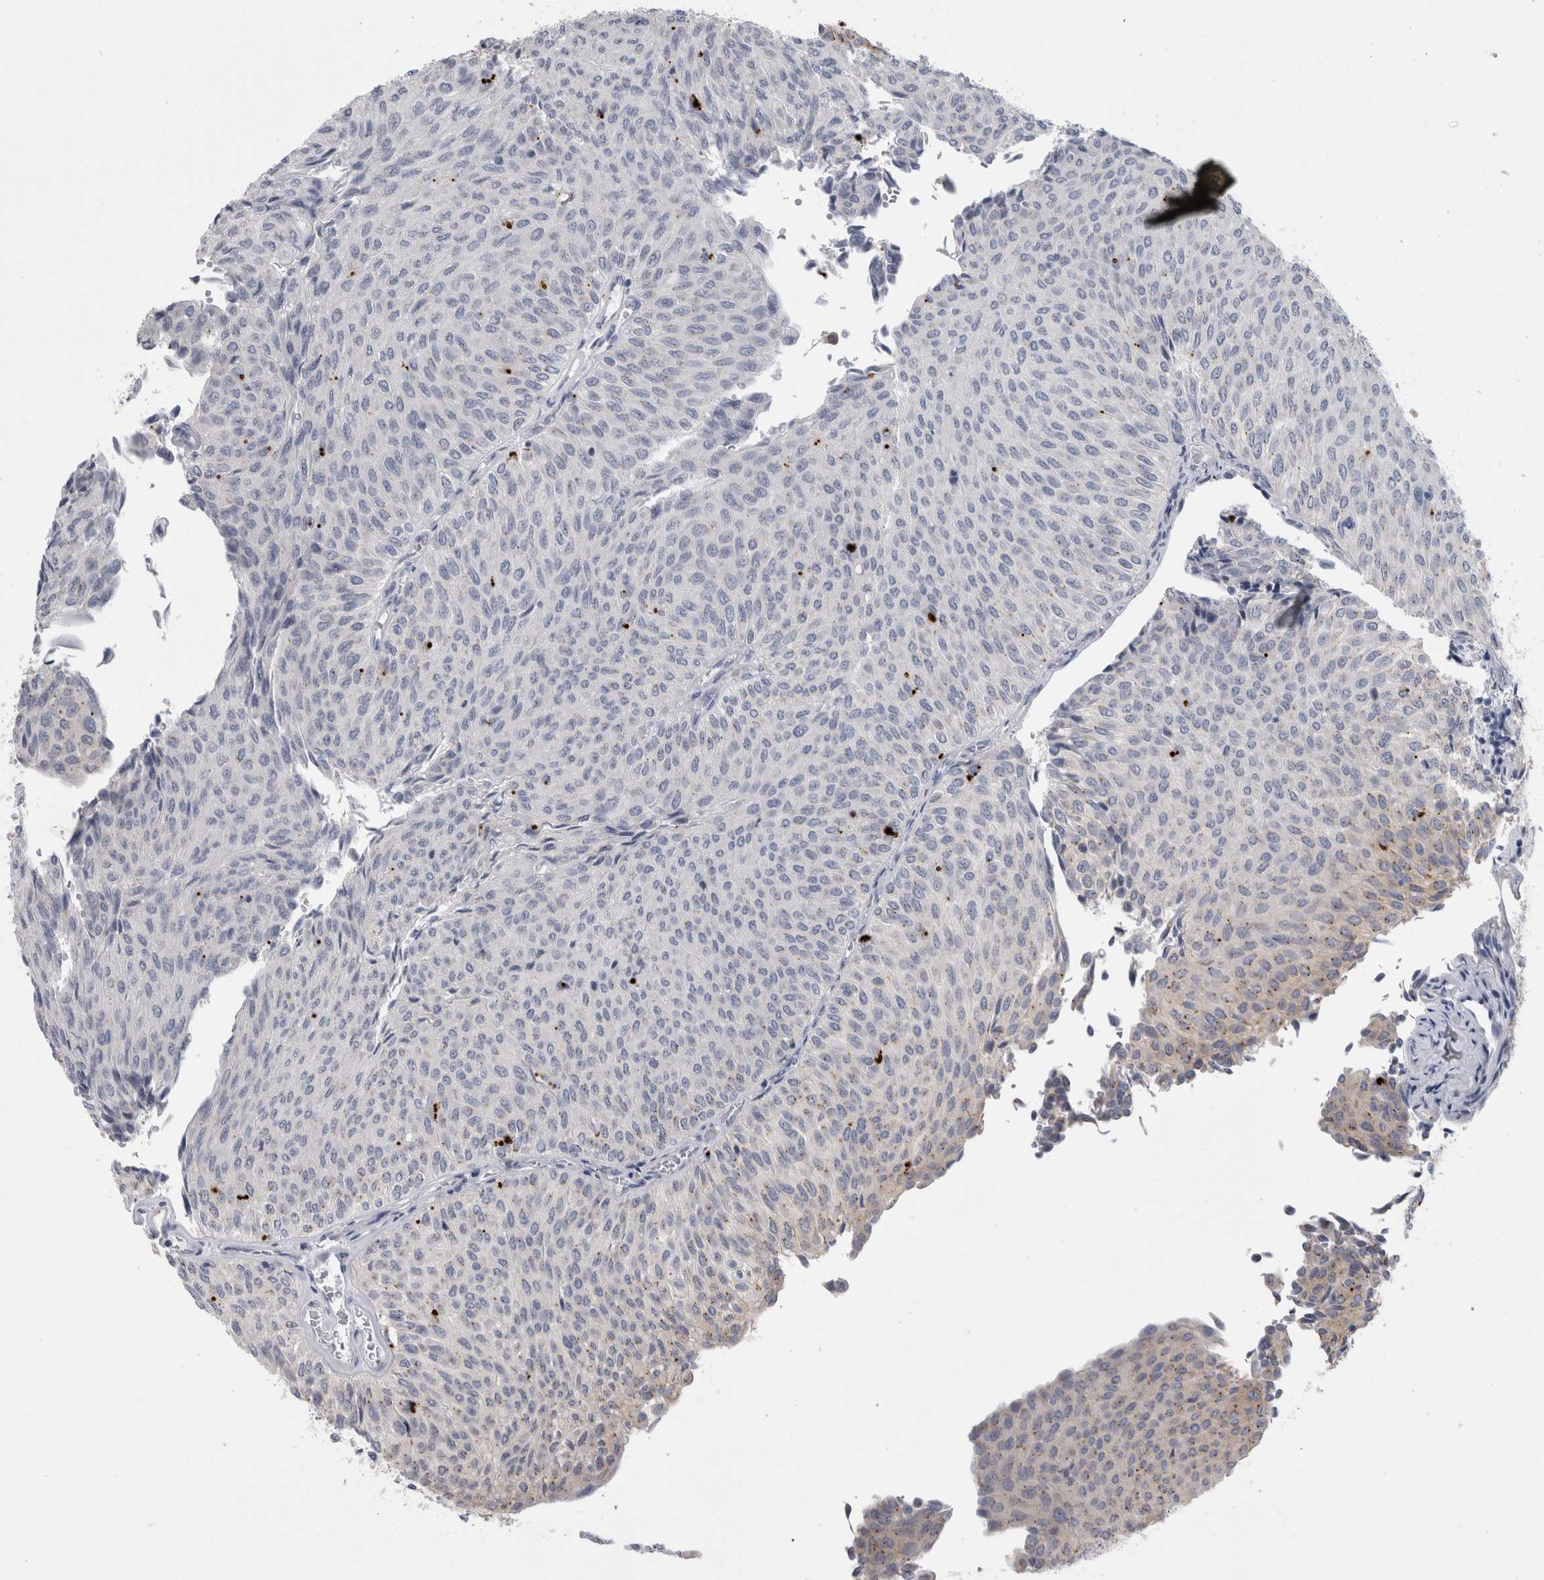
{"staining": {"intensity": "weak", "quantity": "<25%", "location": "cytoplasmic/membranous"}, "tissue": "urothelial cancer", "cell_type": "Tumor cells", "image_type": "cancer", "snomed": [{"axis": "morphology", "description": "Urothelial carcinoma, Low grade"}, {"axis": "topography", "description": "Urinary bladder"}], "caption": "This is an immunohistochemistry histopathology image of low-grade urothelial carcinoma. There is no expression in tumor cells.", "gene": "AKAP9", "patient": {"sex": "male", "age": 78}}